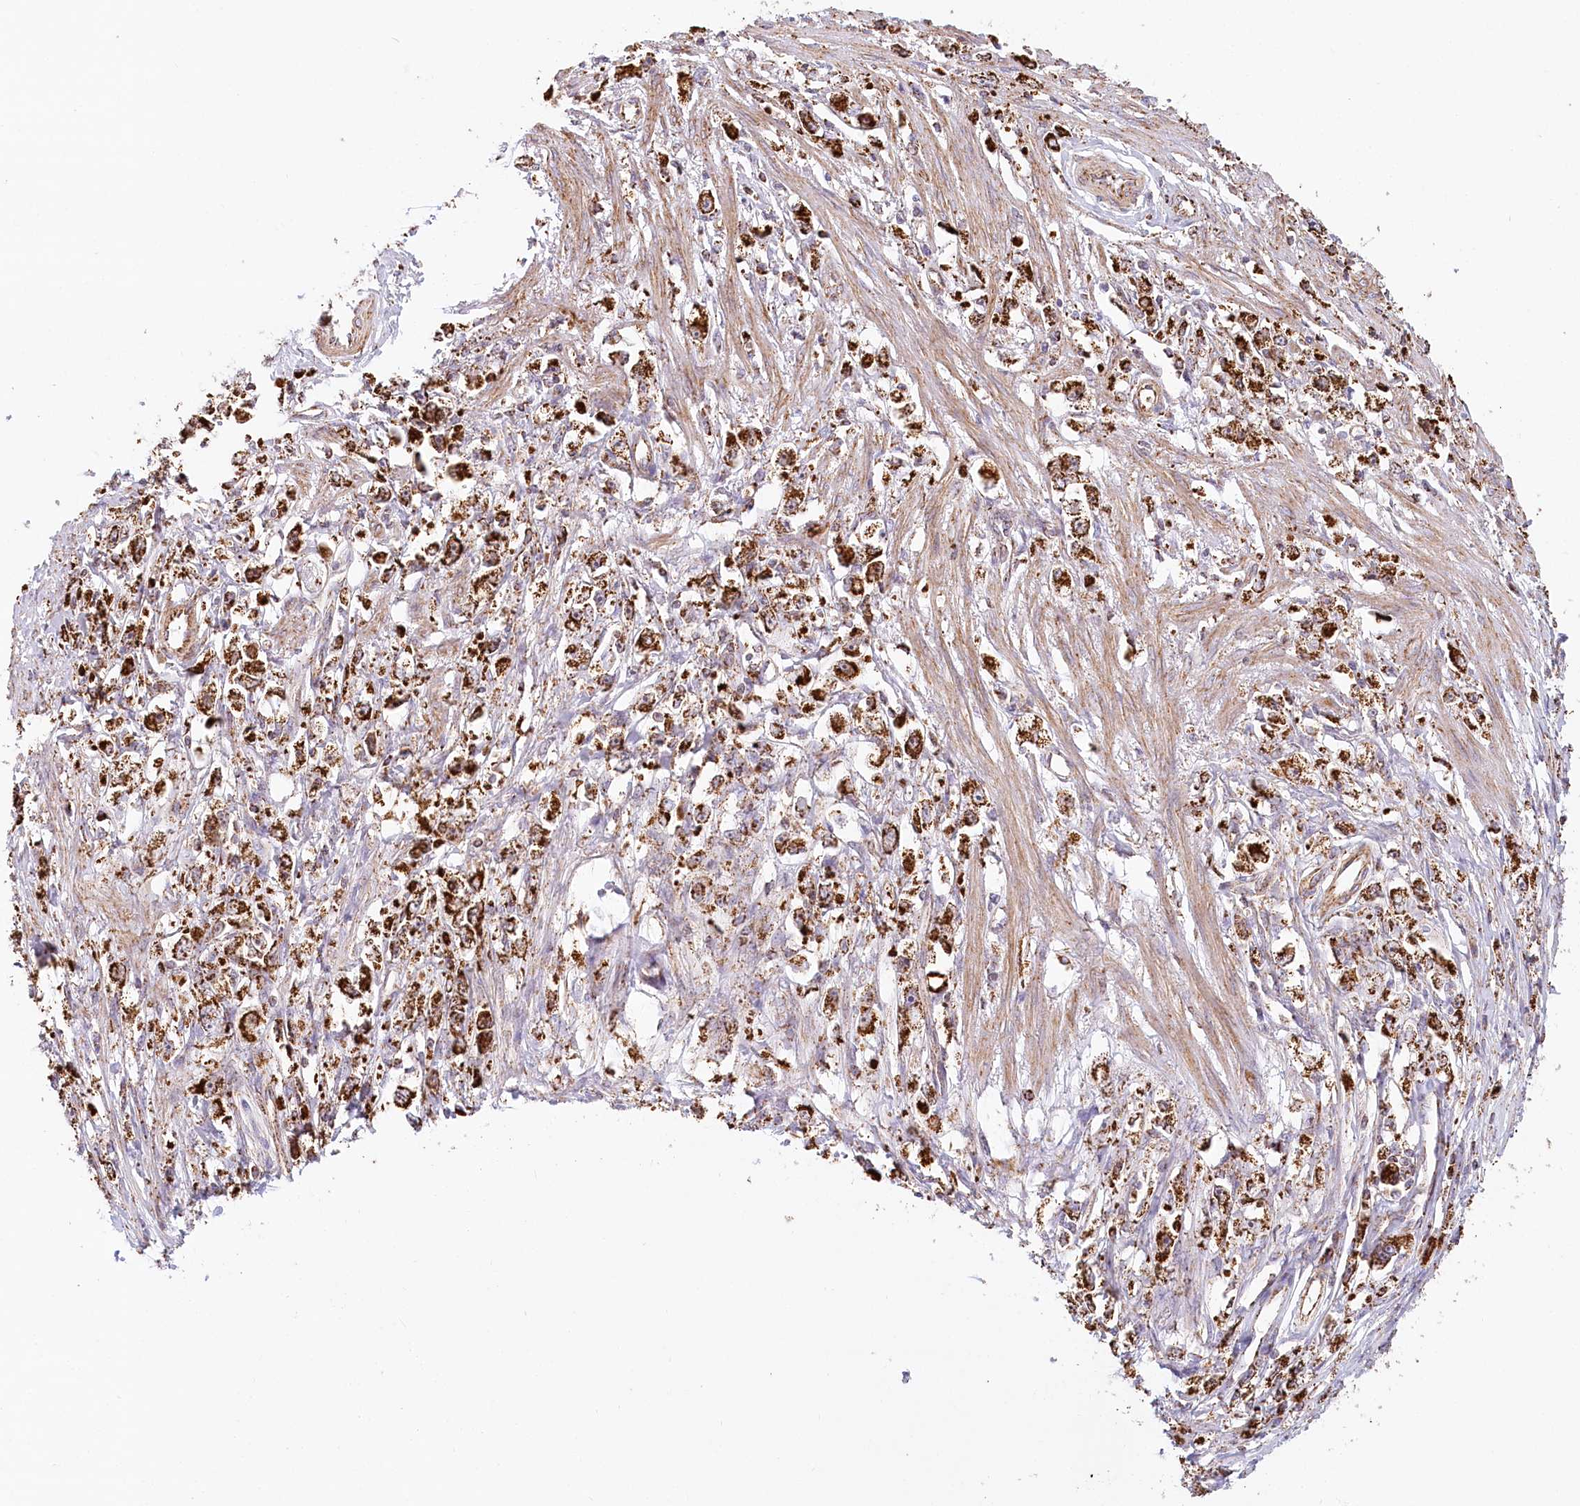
{"staining": {"intensity": "strong", "quantity": ">75%", "location": "cytoplasmic/membranous"}, "tissue": "stomach cancer", "cell_type": "Tumor cells", "image_type": "cancer", "snomed": [{"axis": "morphology", "description": "Adenocarcinoma, NOS"}, {"axis": "topography", "description": "Stomach"}], "caption": "DAB (3,3'-diaminobenzidine) immunohistochemical staining of stomach cancer shows strong cytoplasmic/membranous protein positivity in approximately >75% of tumor cells.", "gene": "UMPS", "patient": {"sex": "female", "age": 59}}